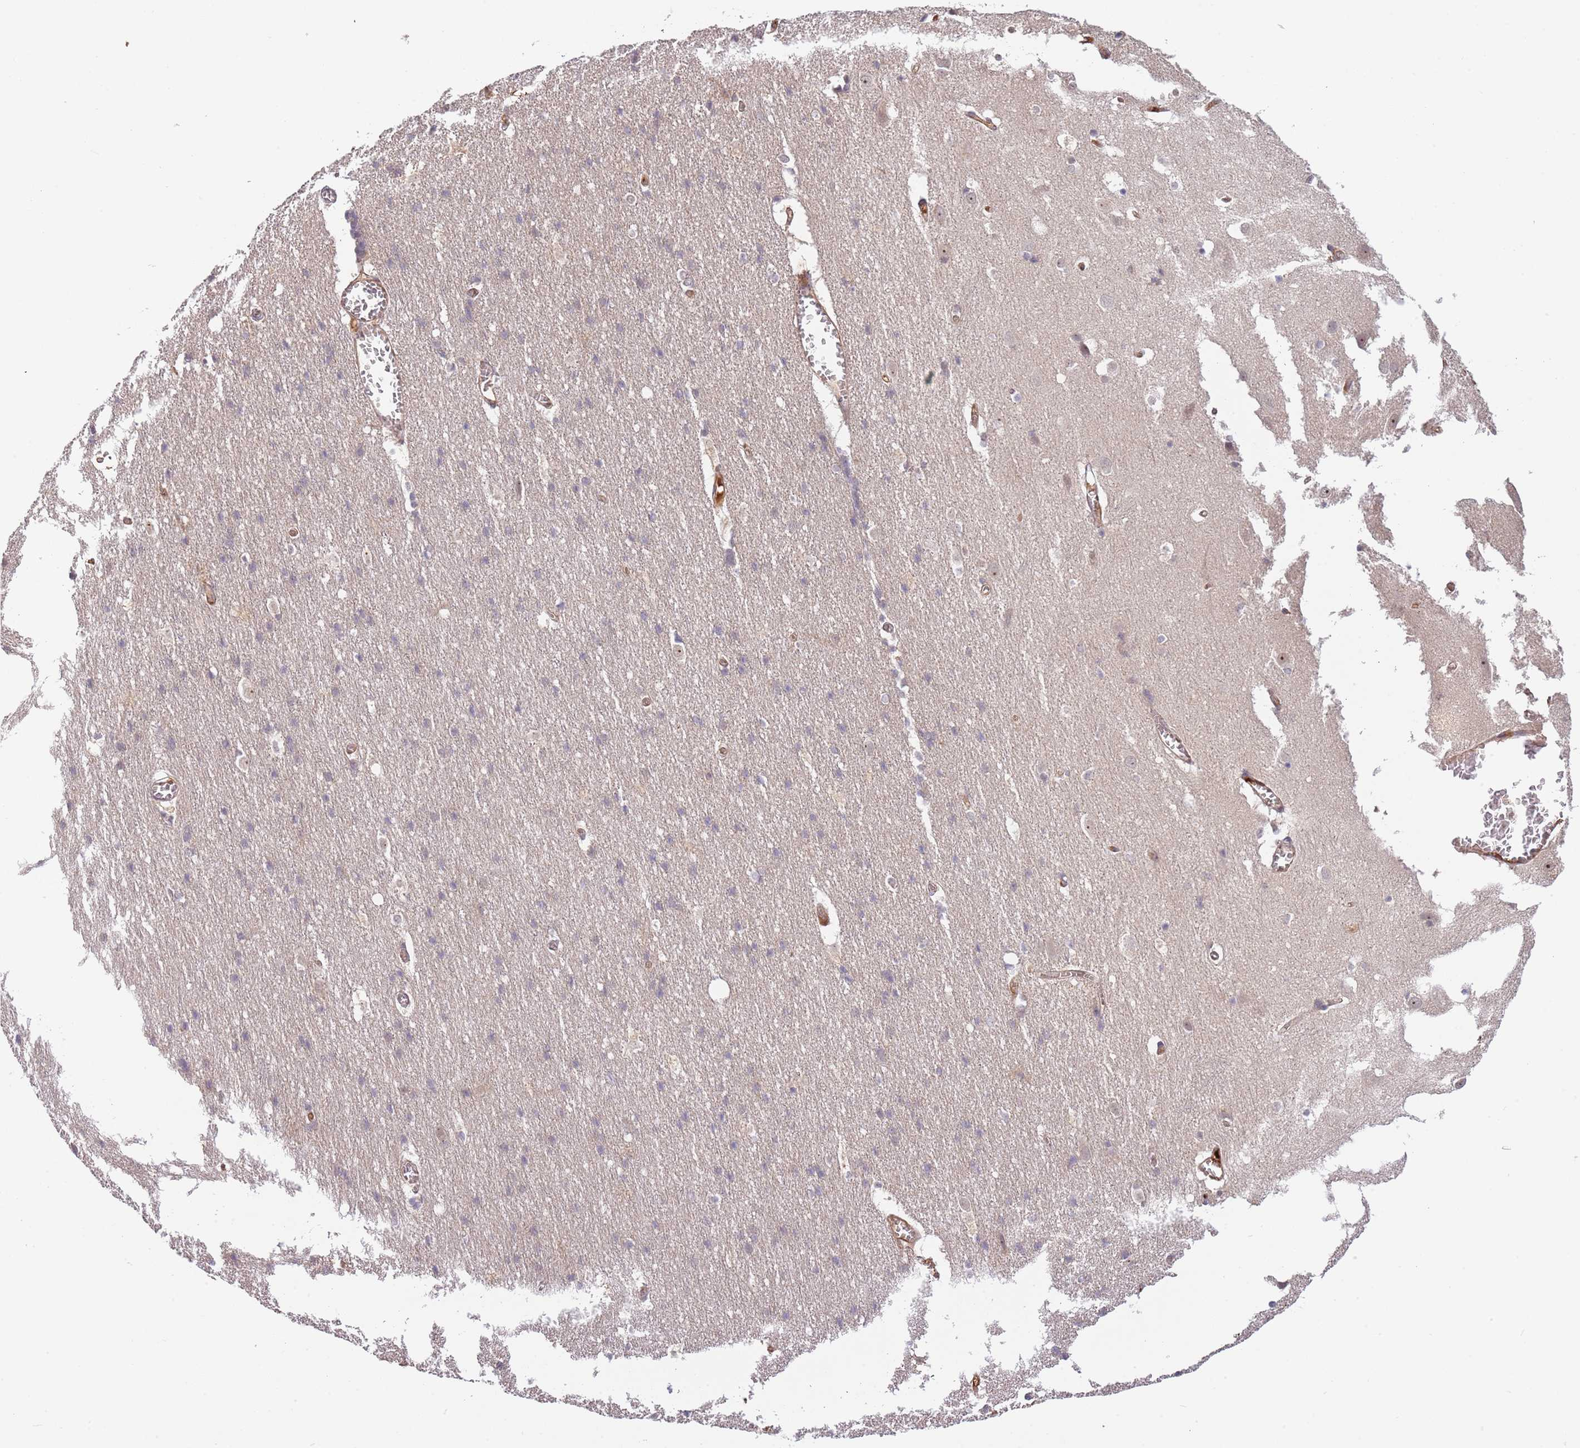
{"staining": {"intensity": "moderate", "quantity": ">75%", "location": "cytoplasmic/membranous,nuclear"}, "tissue": "cerebral cortex", "cell_type": "Endothelial cells", "image_type": "normal", "snomed": [{"axis": "morphology", "description": "Normal tissue, NOS"}, {"axis": "topography", "description": "Cerebral cortex"}], "caption": "Protein staining reveals moderate cytoplasmic/membranous,nuclear staining in about >75% of endothelial cells in unremarkable cerebral cortex. The staining is performed using DAB (3,3'-diaminobenzidine) brown chromogen to label protein expression. The nuclei are counter-stained blue using hematoxylin.", "gene": "SURF2", "patient": {"sex": "male", "age": 54}}